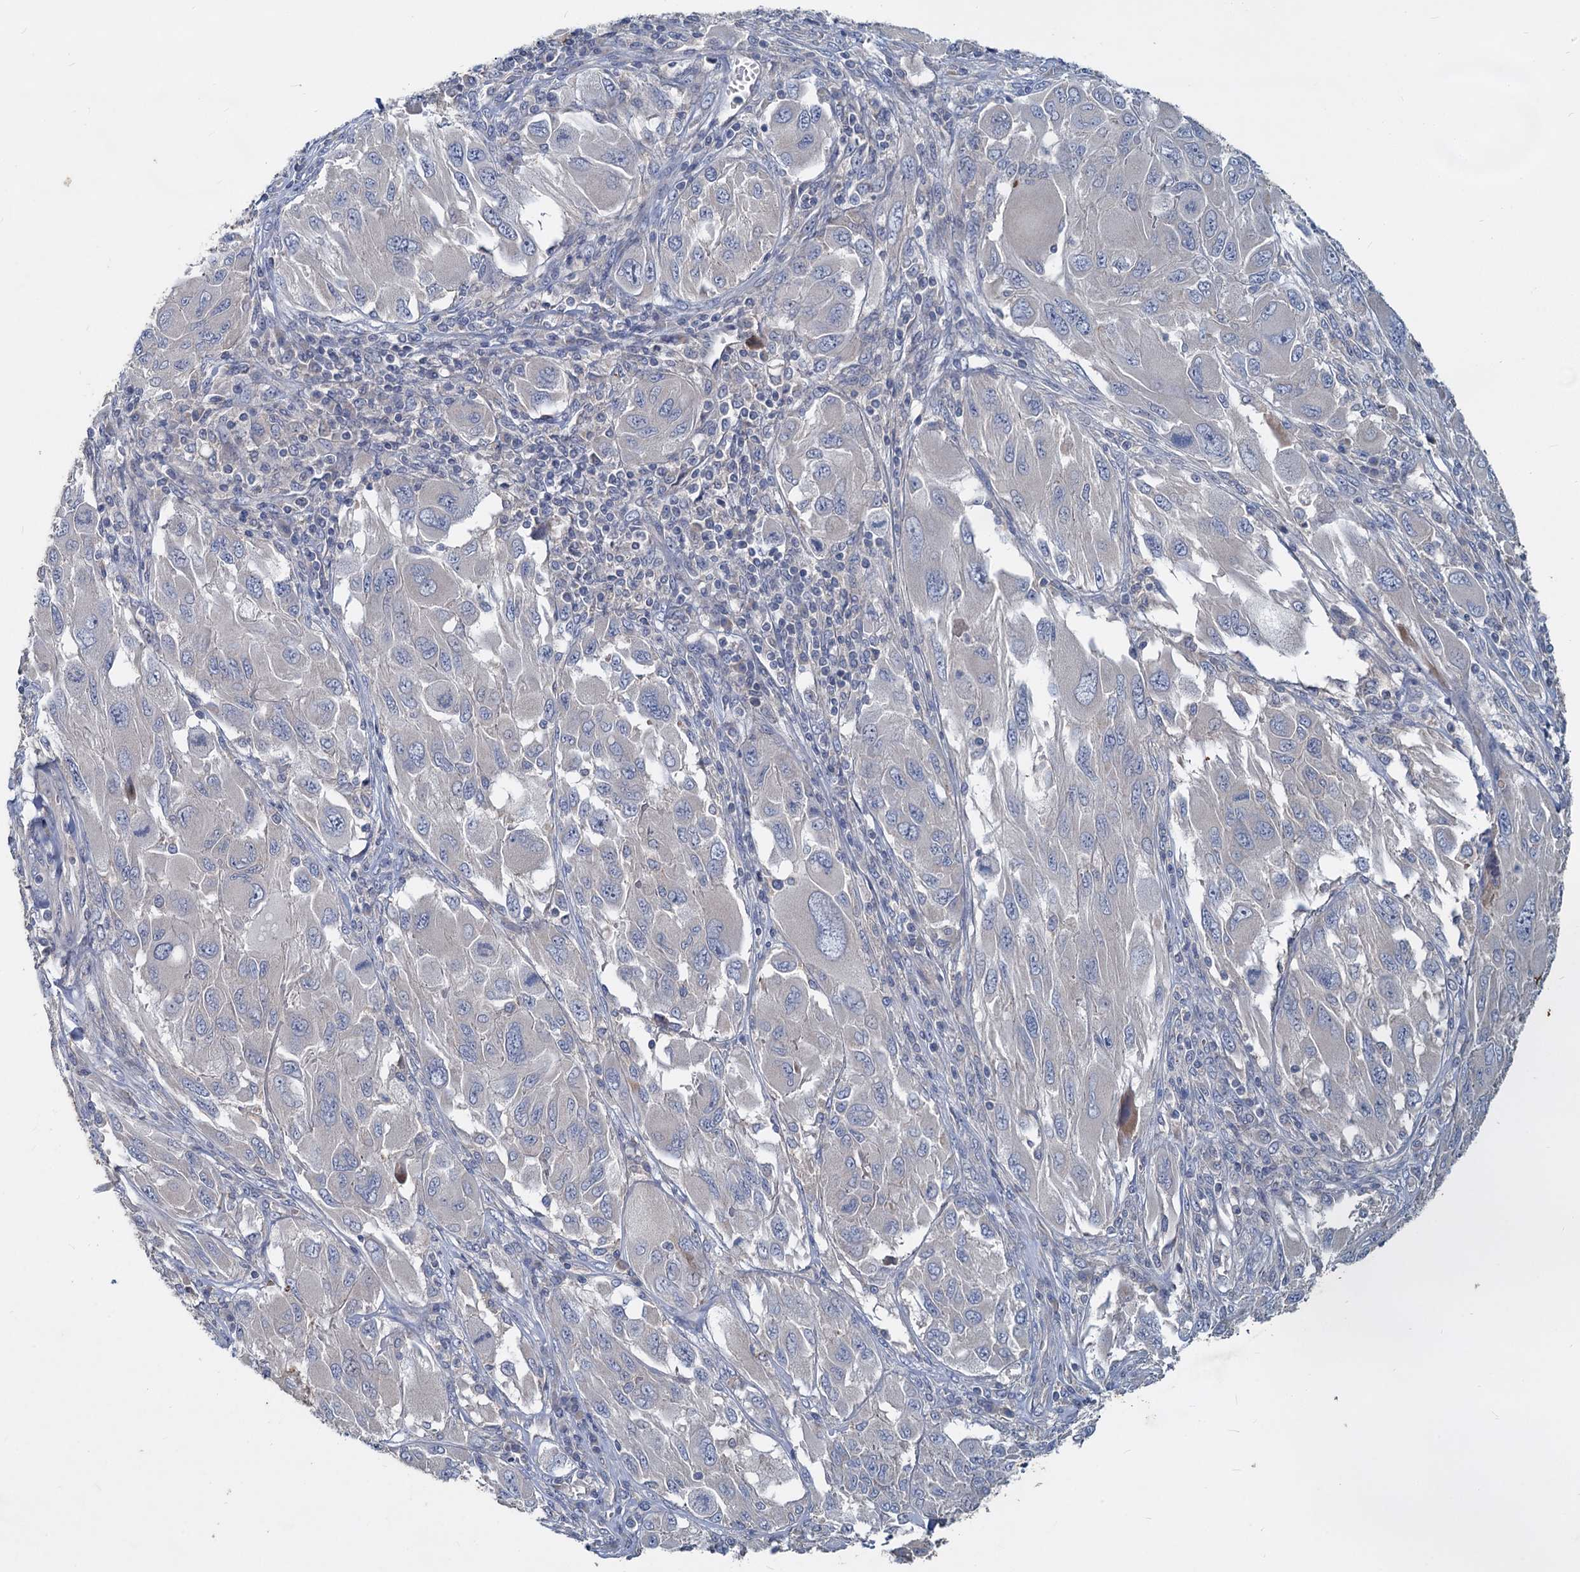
{"staining": {"intensity": "negative", "quantity": "none", "location": "none"}, "tissue": "melanoma", "cell_type": "Tumor cells", "image_type": "cancer", "snomed": [{"axis": "morphology", "description": "Malignant melanoma, NOS"}, {"axis": "topography", "description": "Skin"}], "caption": "Immunohistochemistry (IHC) histopathology image of neoplastic tissue: human malignant melanoma stained with DAB (3,3'-diaminobenzidine) shows no significant protein positivity in tumor cells.", "gene": "SLC2A7", "patient": {"sex": "female", "age": 91}}